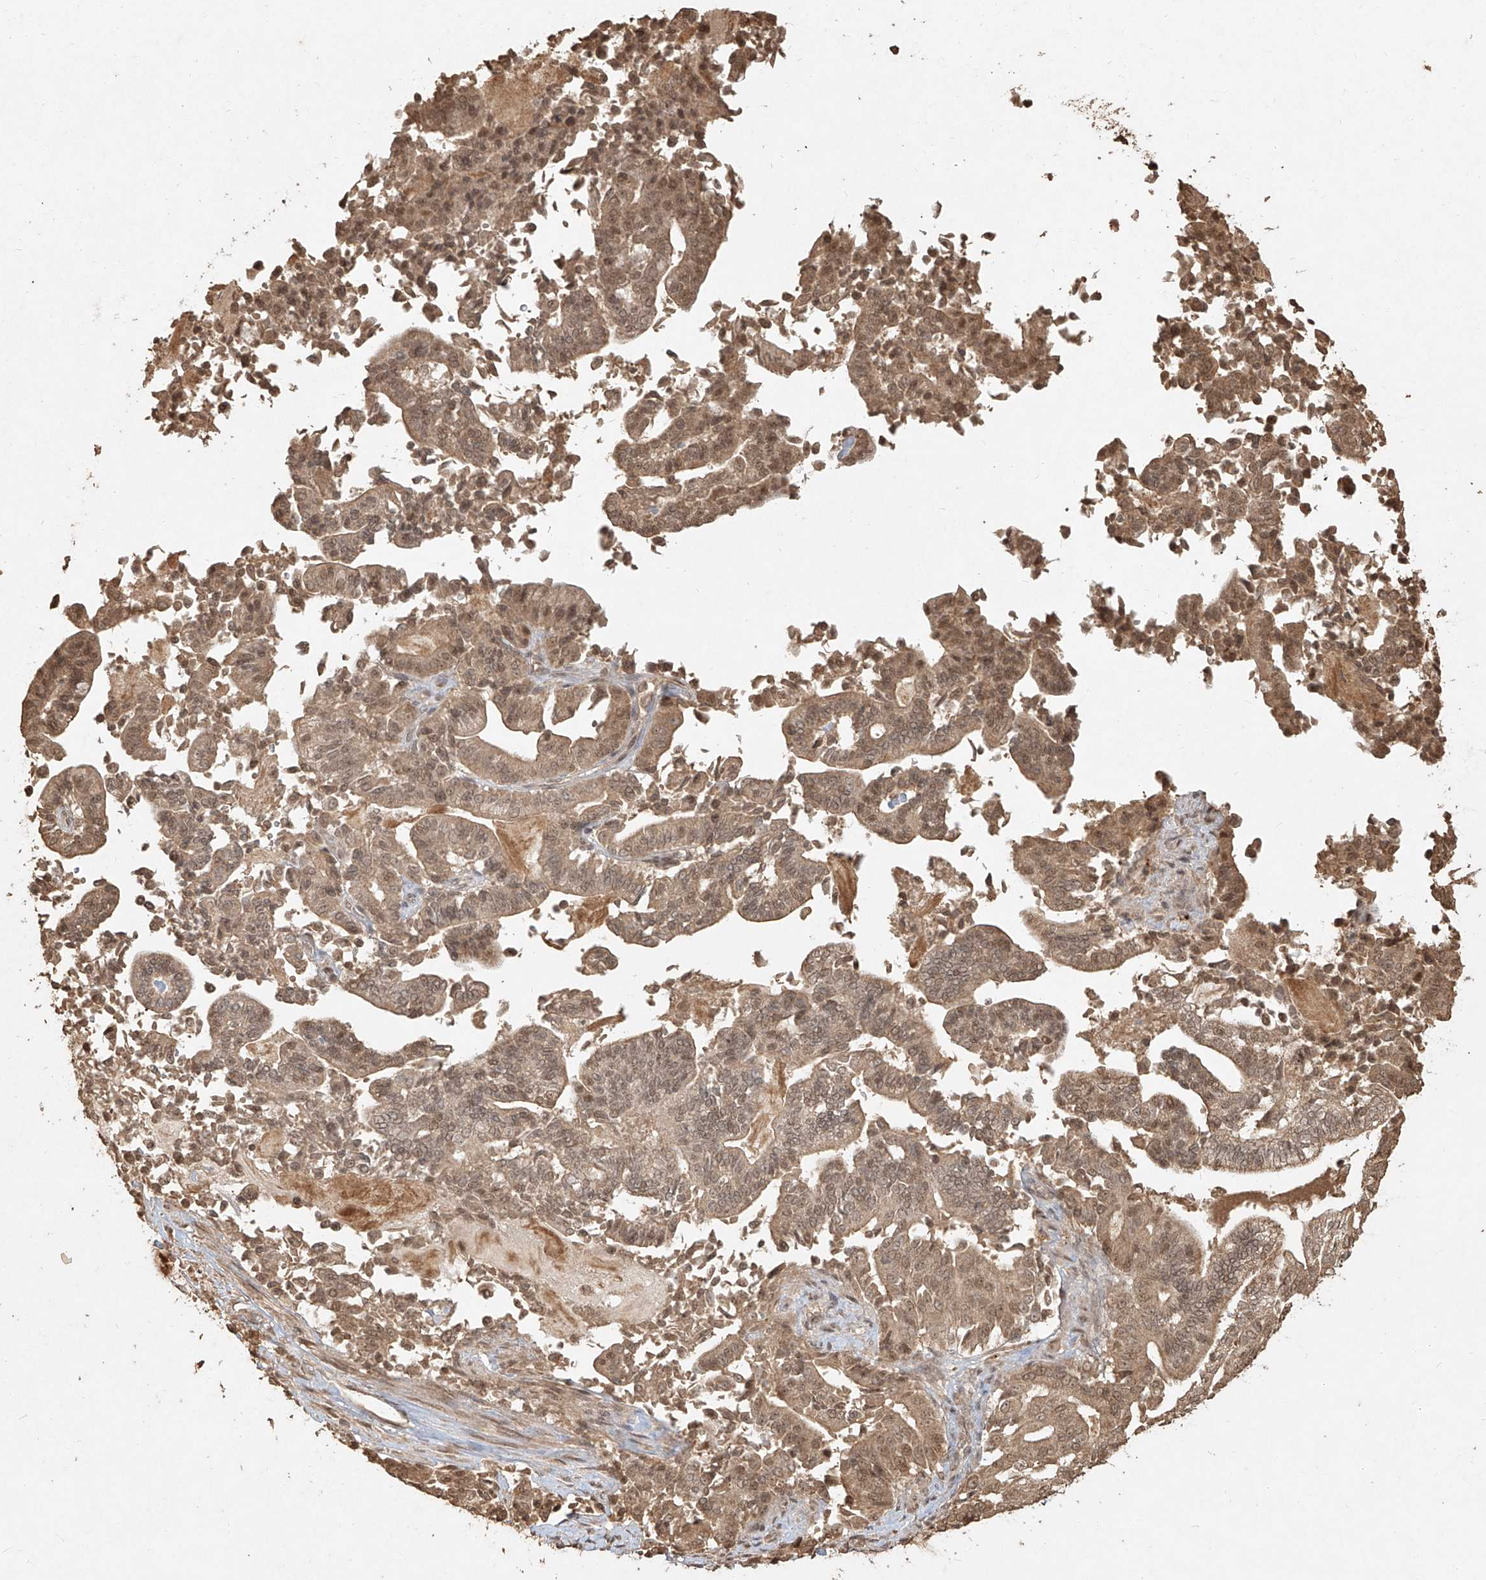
{"staining": {"intensity": "moderate", "quantity": ">75%", "location": "cytoplasmic/membranous,nuclear"}, "tissue": "pancreatic cancer", "cell_type": "Tumor cells", "image_type": "cancer", "snomed": [{"axis": "morphology", "description": "Normal tissue, NOS"}, {"axis": "morphology", "description": "Adenocarcinoma, NOS"}, {"axis": "topography", "description": "Pancreas"}], "caption": "This micrograph shows adenocarcinoma (pancreatic) stained with IHC to label a protein in brown. The cytoplasmic/membranous and nuclear of tumor cells show moderate positivity for the protein. Nuclei are counter-stained blue.", "gene": "UBE2K", "patient": {"sex": "male", "age": 63}}